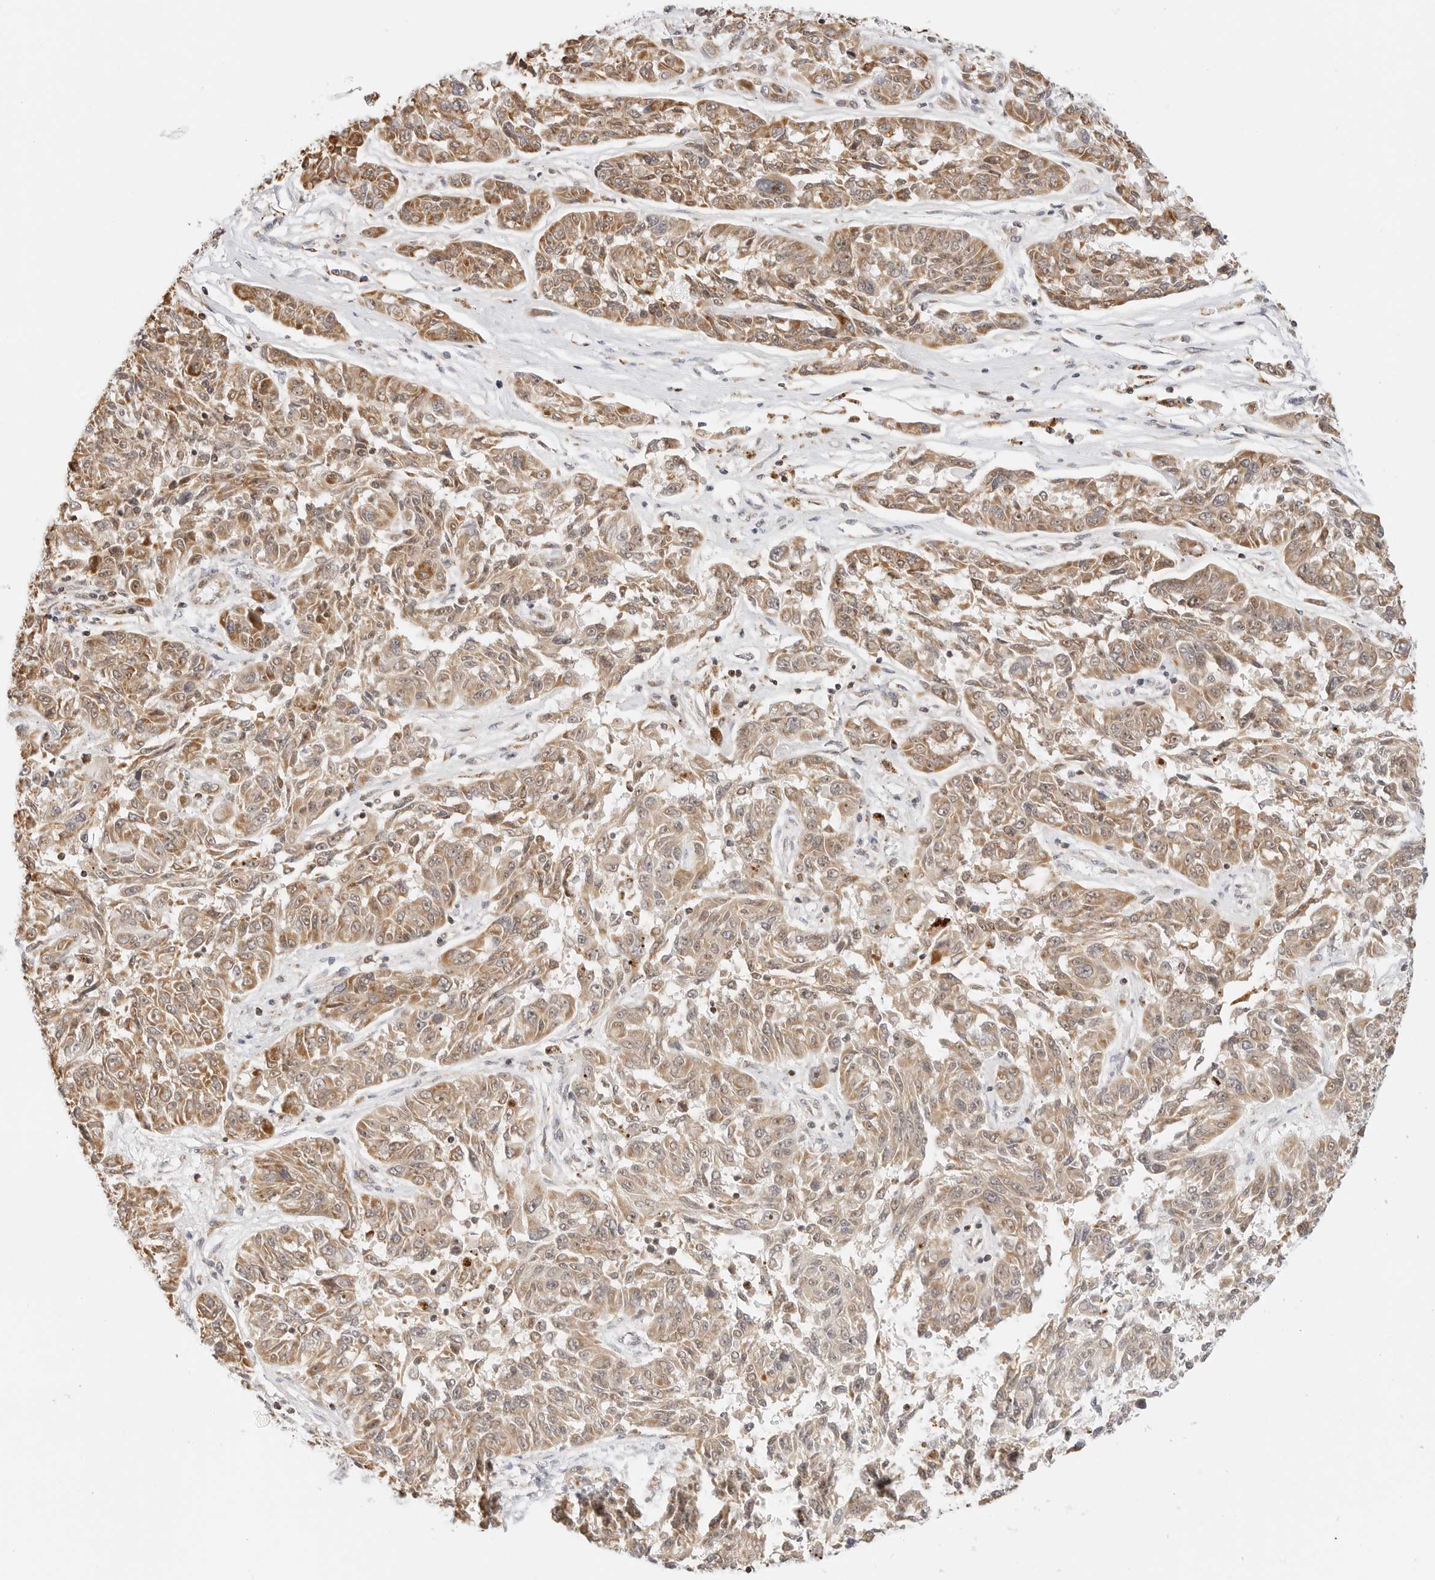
{"staining": {"intensity": "moderate", "quantity": ">75%", "location": "cytoplasmic/membranous,nuclear"}, "tissue": "melanoma", "cell_type": "Tumor cells", "image_type": "cancer", "snomed": [{"axis": "morphology", "description": "Malignant melanoma, NOS"}, {"axis": "topography", "description": "Skin"}], "caption": "Moderate cytoplasmic/membranous and nuclear positivity is appreciated in about >75% of tumor cells in melanoma.", "gene": "GORAB", "patient": {"sex": "male", "age": 53}}